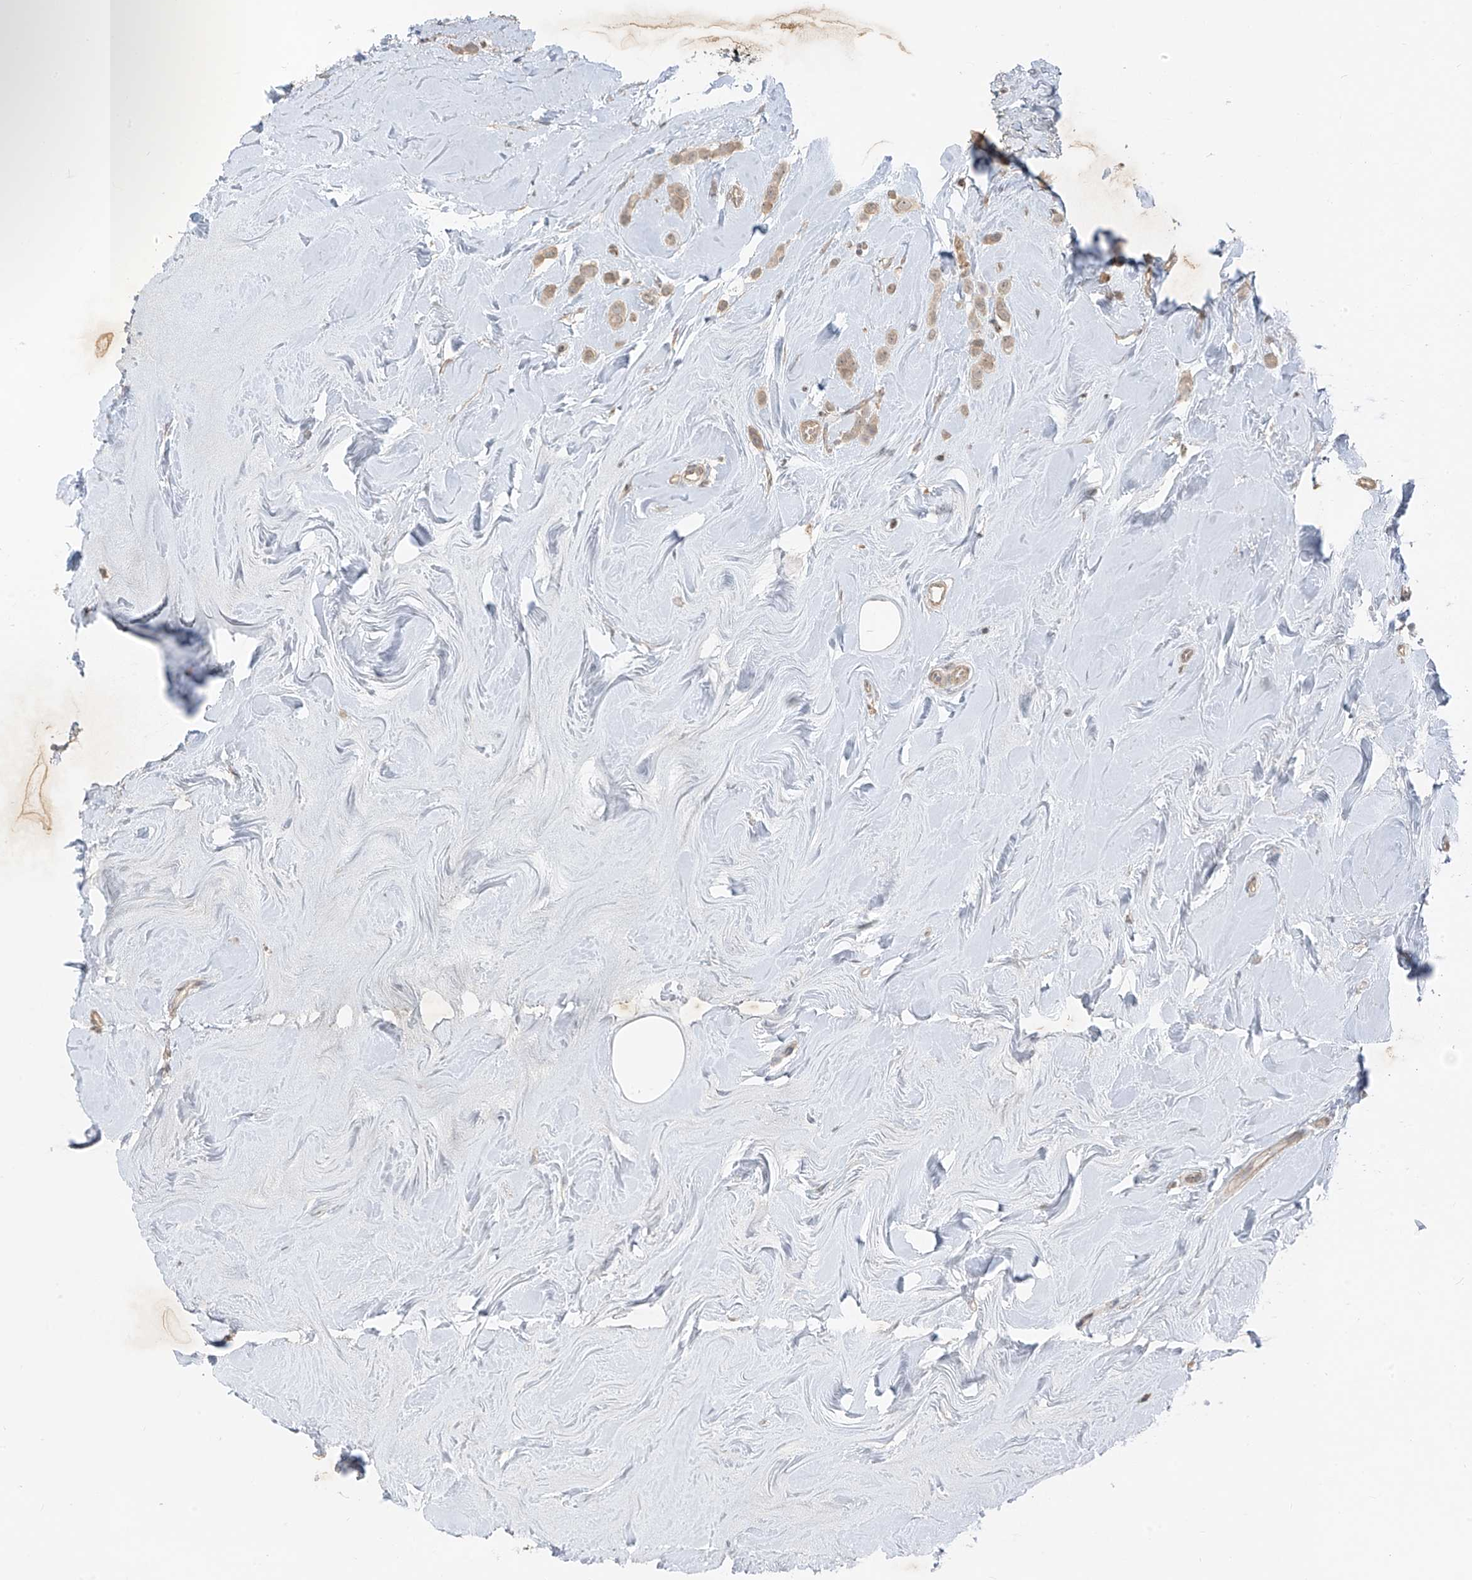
{"staining": {"intensity": "weak", "quantity": "25%-75%", "location": "cytoplasmic/membranous"}, "tissue": "breast cancer", "cell_type": "Tumor cells", "image_type": "cancer", "snomed": [{"axis": "morphology", "description": "Lobular carcinoma"}, {"axis": "topography", "description": "Breast"}], "caption": "Immunohistochemical staining of human breast cancer (lobular carcinoma) reveals low levels of weak cytoplasmic/membranous staining in approximately 25%-75% of tumor cells.", "gene": "ABCD1", "patient": {"sex": "female", "age": 47}}